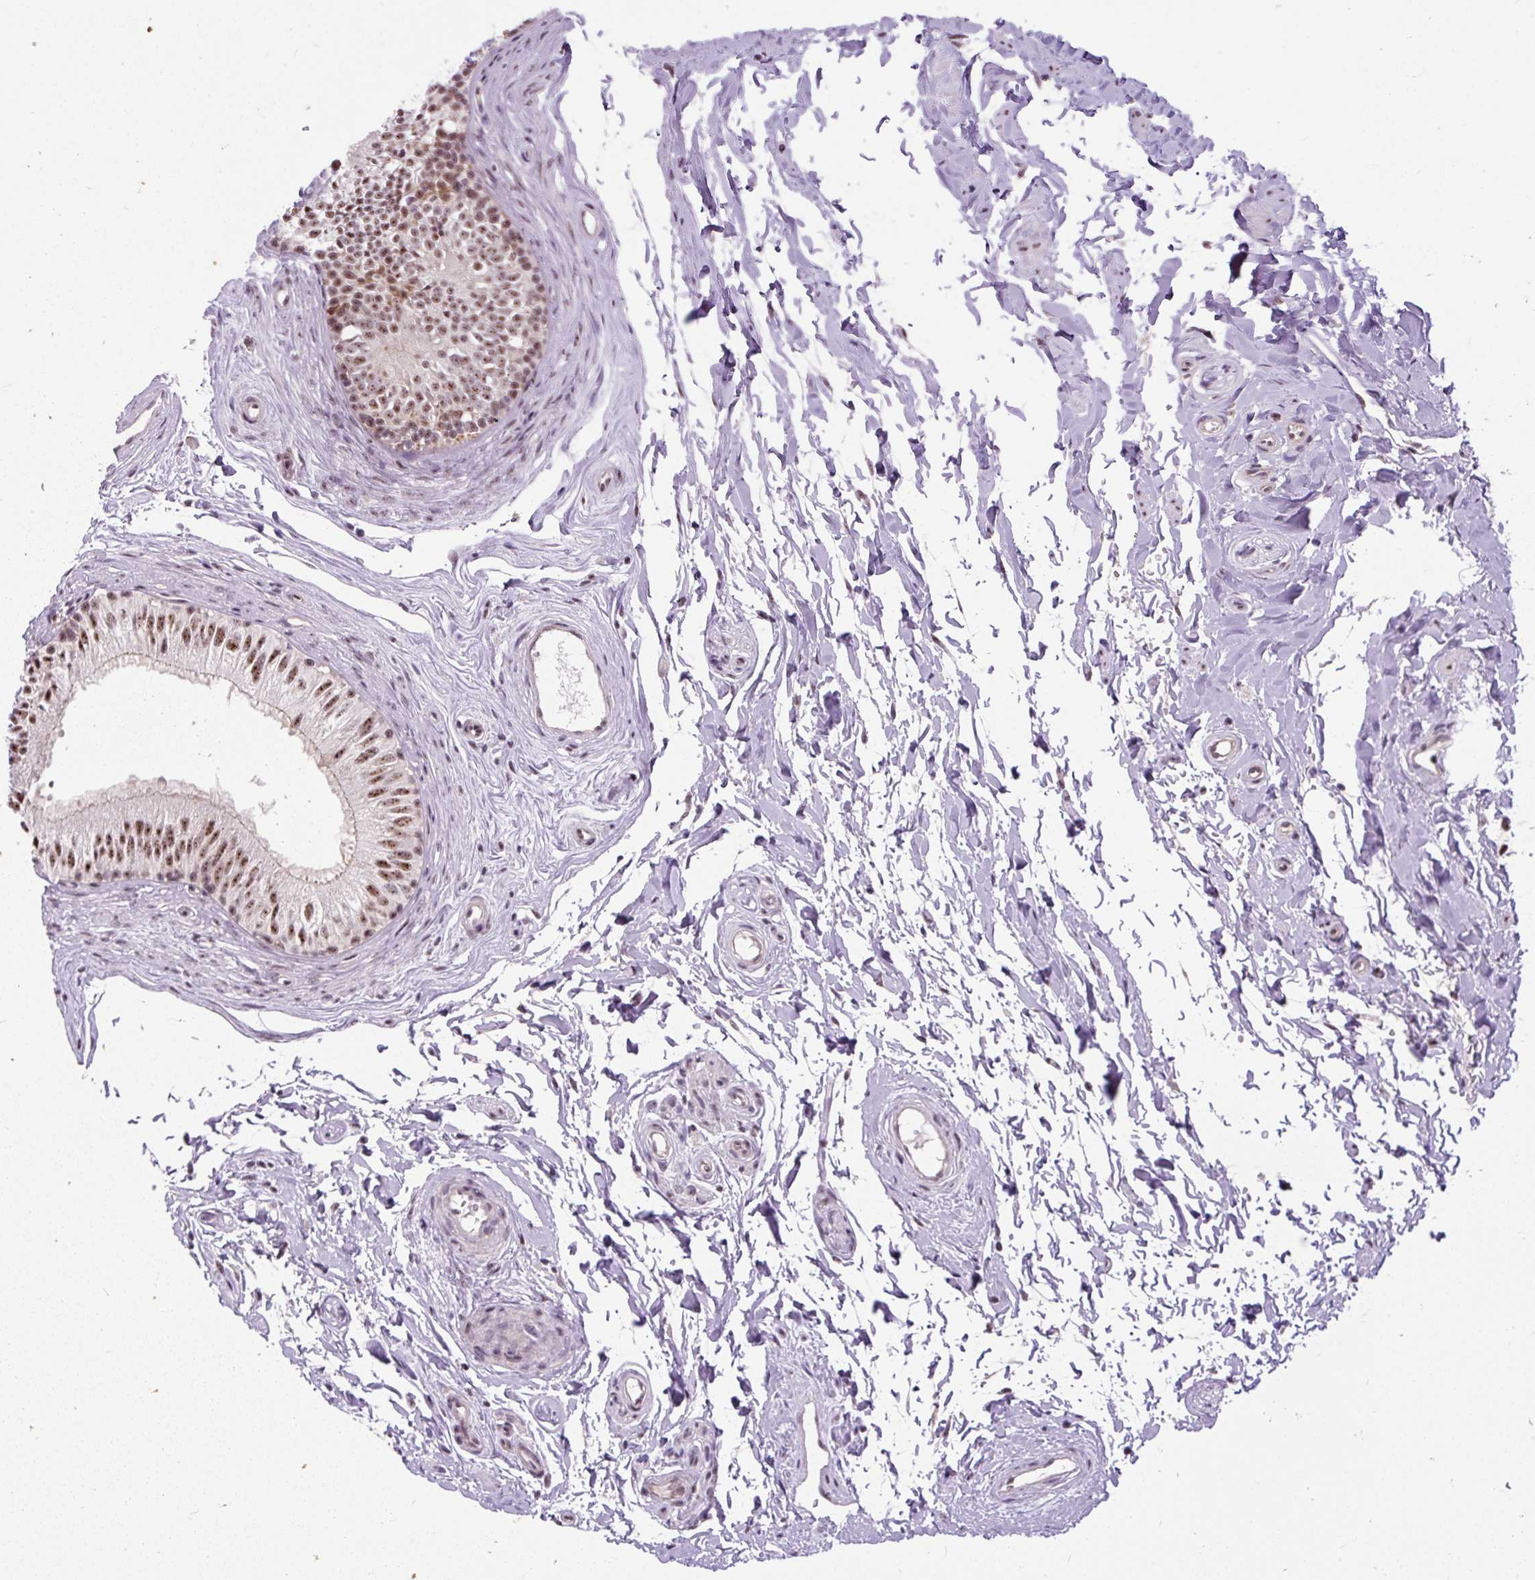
{"staining": {"intensity": "moderate", "quantity": ">75%", "location": "nuclear"}, "tissue": "epididymis", "cell_type": "Glandular cells", "image_type": "normal", "snomed": [{"axis": "morphology", "description": "Normal tissue, NOS"}, {"axis": "topography", "description": "Epididymis"}], "caption": "Moderate nuclear positivity is identified in approximately >75% of glandular cells in benign epididymis.", "gene": "SMC5", "patient": {"sex": "male", "age": 45}}